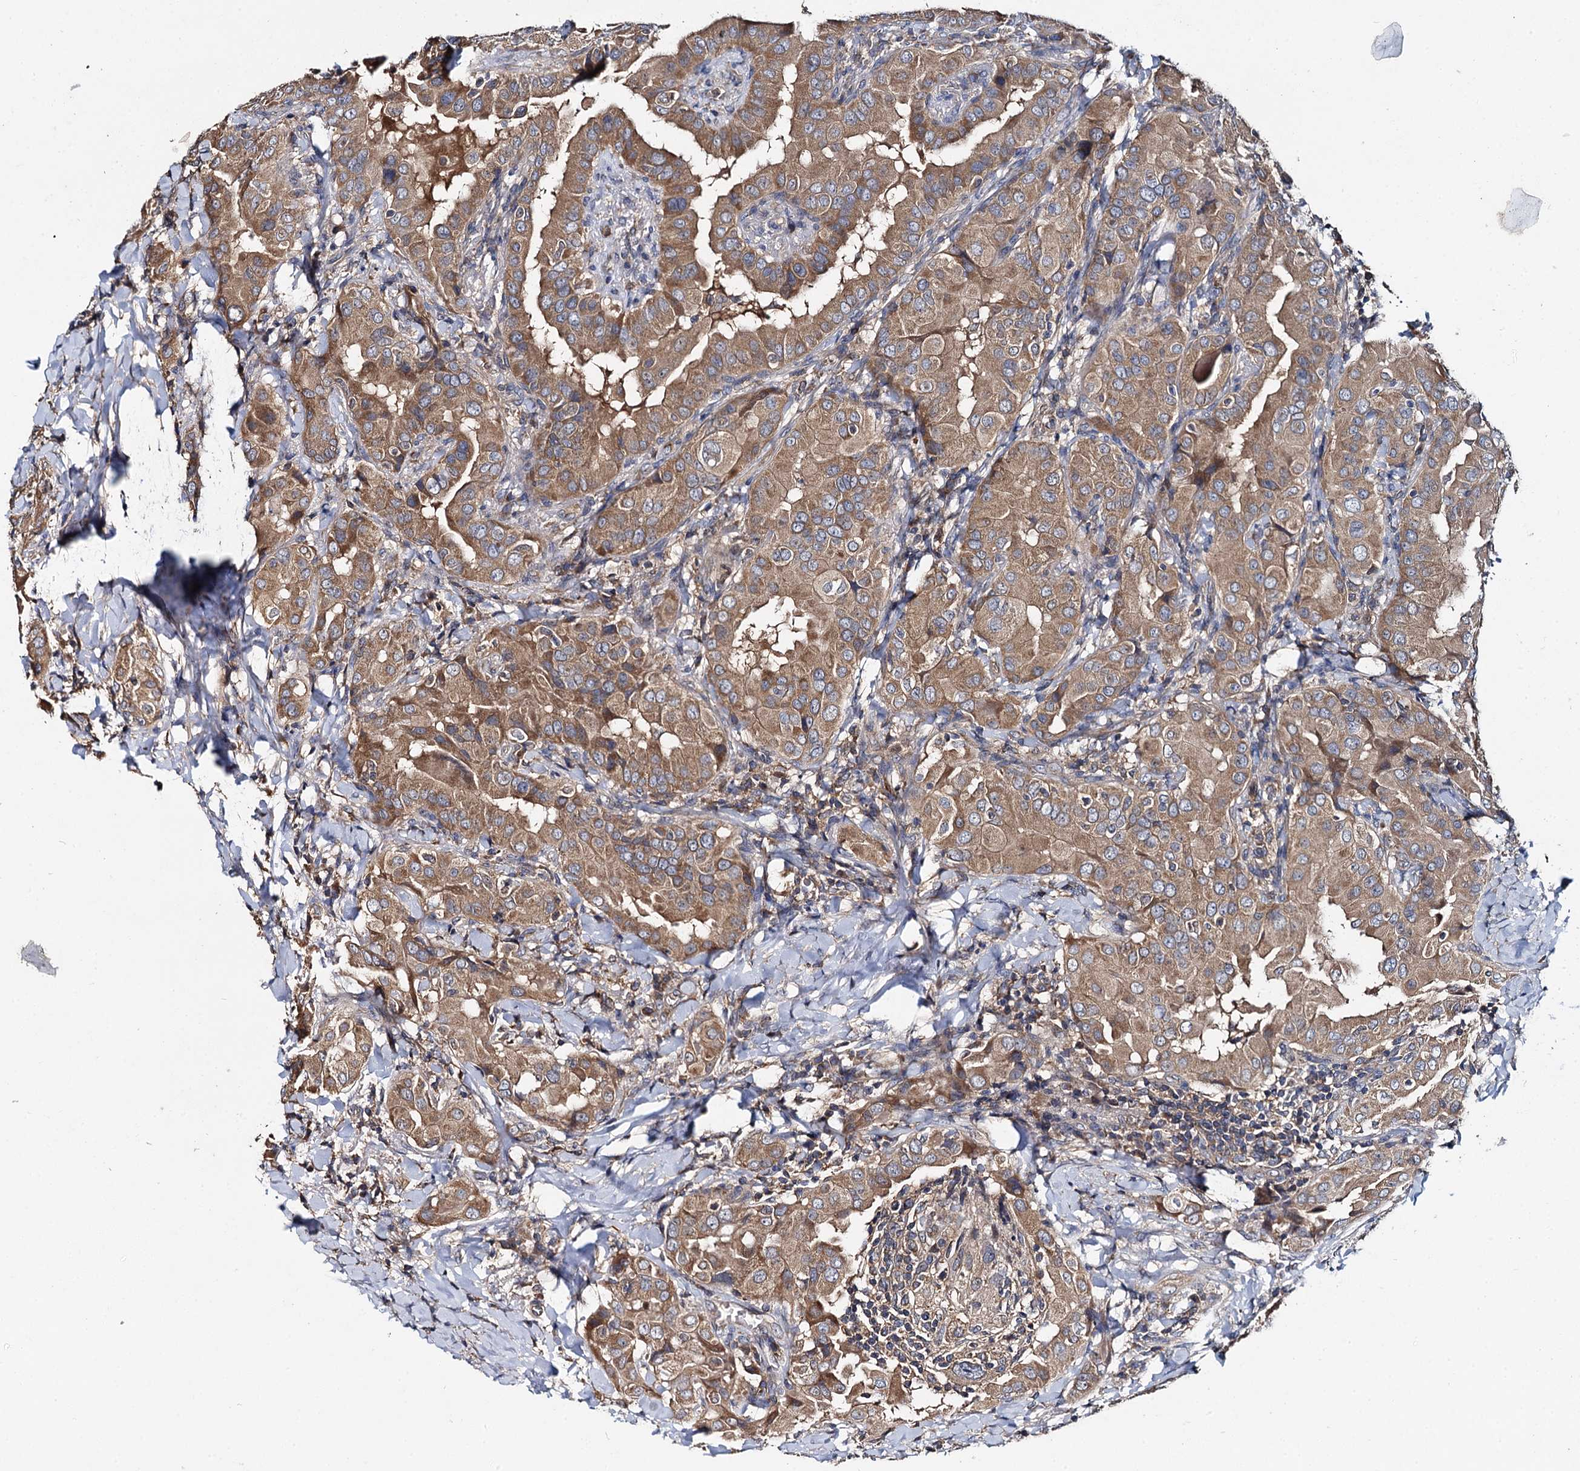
{"staining": {"intensity": "moderate", "quantity": ">75%", "location": "cytoplasmic/membranous"}, "tissue": "thyroid cancer", "cell_type": "Tumor cells", "image_type": "cancer", "snomed": [{"axis": "morphology", "description": "Papillary adenocarcinoma, NOS"}, {"axis": "topography", "description": "Thyroid gland"}], "caption": "Brown immunohistochemical staining in thyroid cancer (papillary adenocarcinoma) reveals moderate cytoplasmic/membranous staining in about >75% of tumor cells.", "gene": "CEP192", "patient": {"sex": "male", "age": 33}}